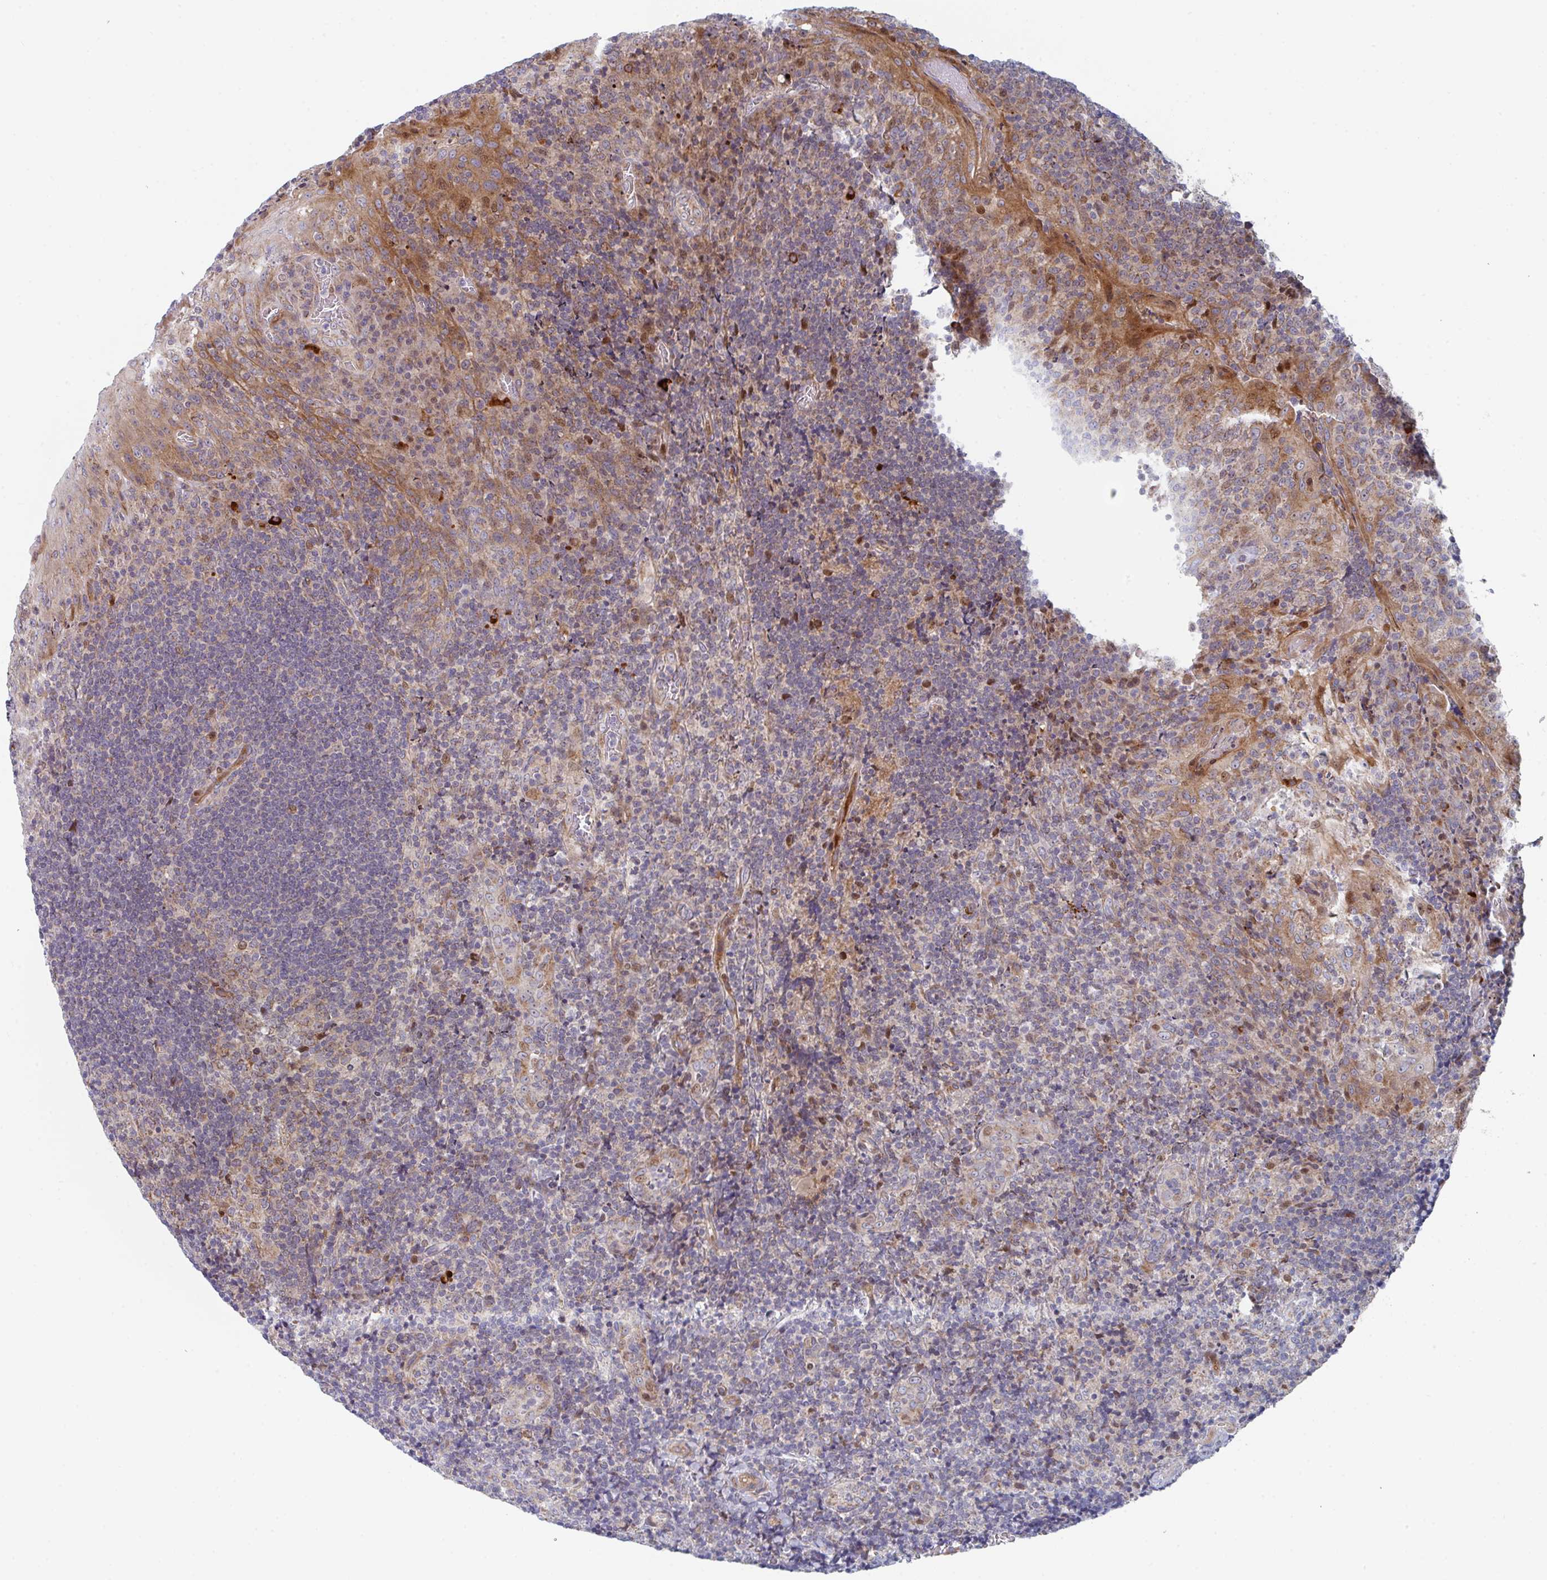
{"staining": {"intensity": "strong", "quantity": "<25%", "location": "cytoplasmic/membranous"}, "tissue": "tonsil", "cell_type": "Germinal center cells", "image_type": "normal", "snomed": [{"axis": "morphology", "description": "Normal tissue, NOS"}, {"axis": "topography", "description": "Tonsil"}], "caption": "Tonsil stained with DAB (3,3'-diaminobenzidine) immunohistochemistry (IHC) exhibits medium levels of strong cytoplasmic/membranous staining in approximately <25% of germinal center cells.", "gene": "ZNF644", "patient": {"sex": "male", "age": 17}}